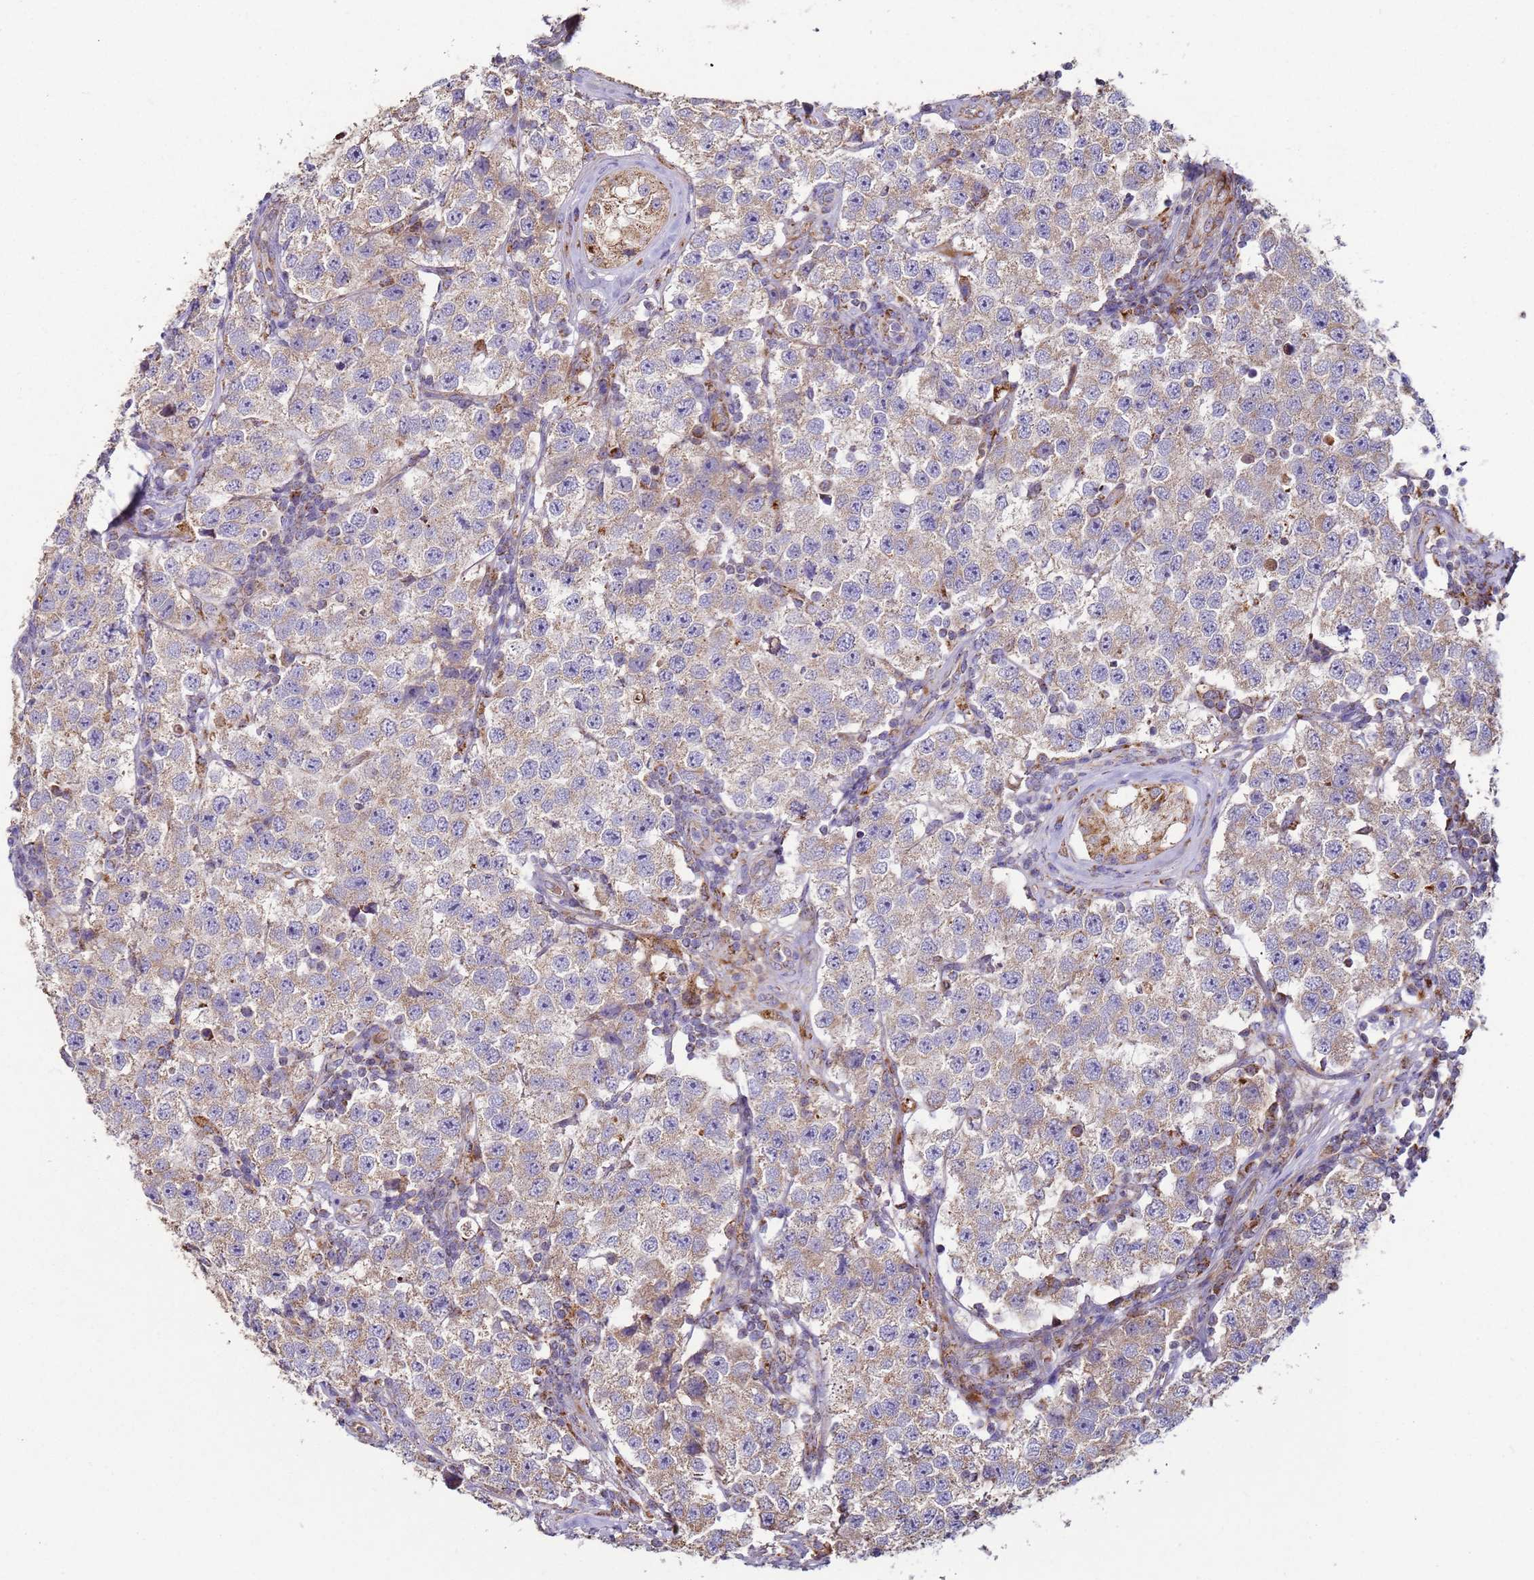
{"staining": {"intensity": "weak", "quantity": "25%-75%", "location": "cytoplasmic/membranous"}, "tissue": "testis cancer", "cell_type": "Tumor cells", "image_type": "cancer", "snomed": [{"axis": "morphology", "description": "Seminoma, NOS"}, {"axis": "topography", "description": "Testis"}], "caption": "Protein expression analysis of human testis cancer (seminoma) reveals weak cytoplasmic/membranous expression in about 25%-75% of tumor cells.", "gene": "FBXO33", "patient": {"sex": "male", "age": 34}}